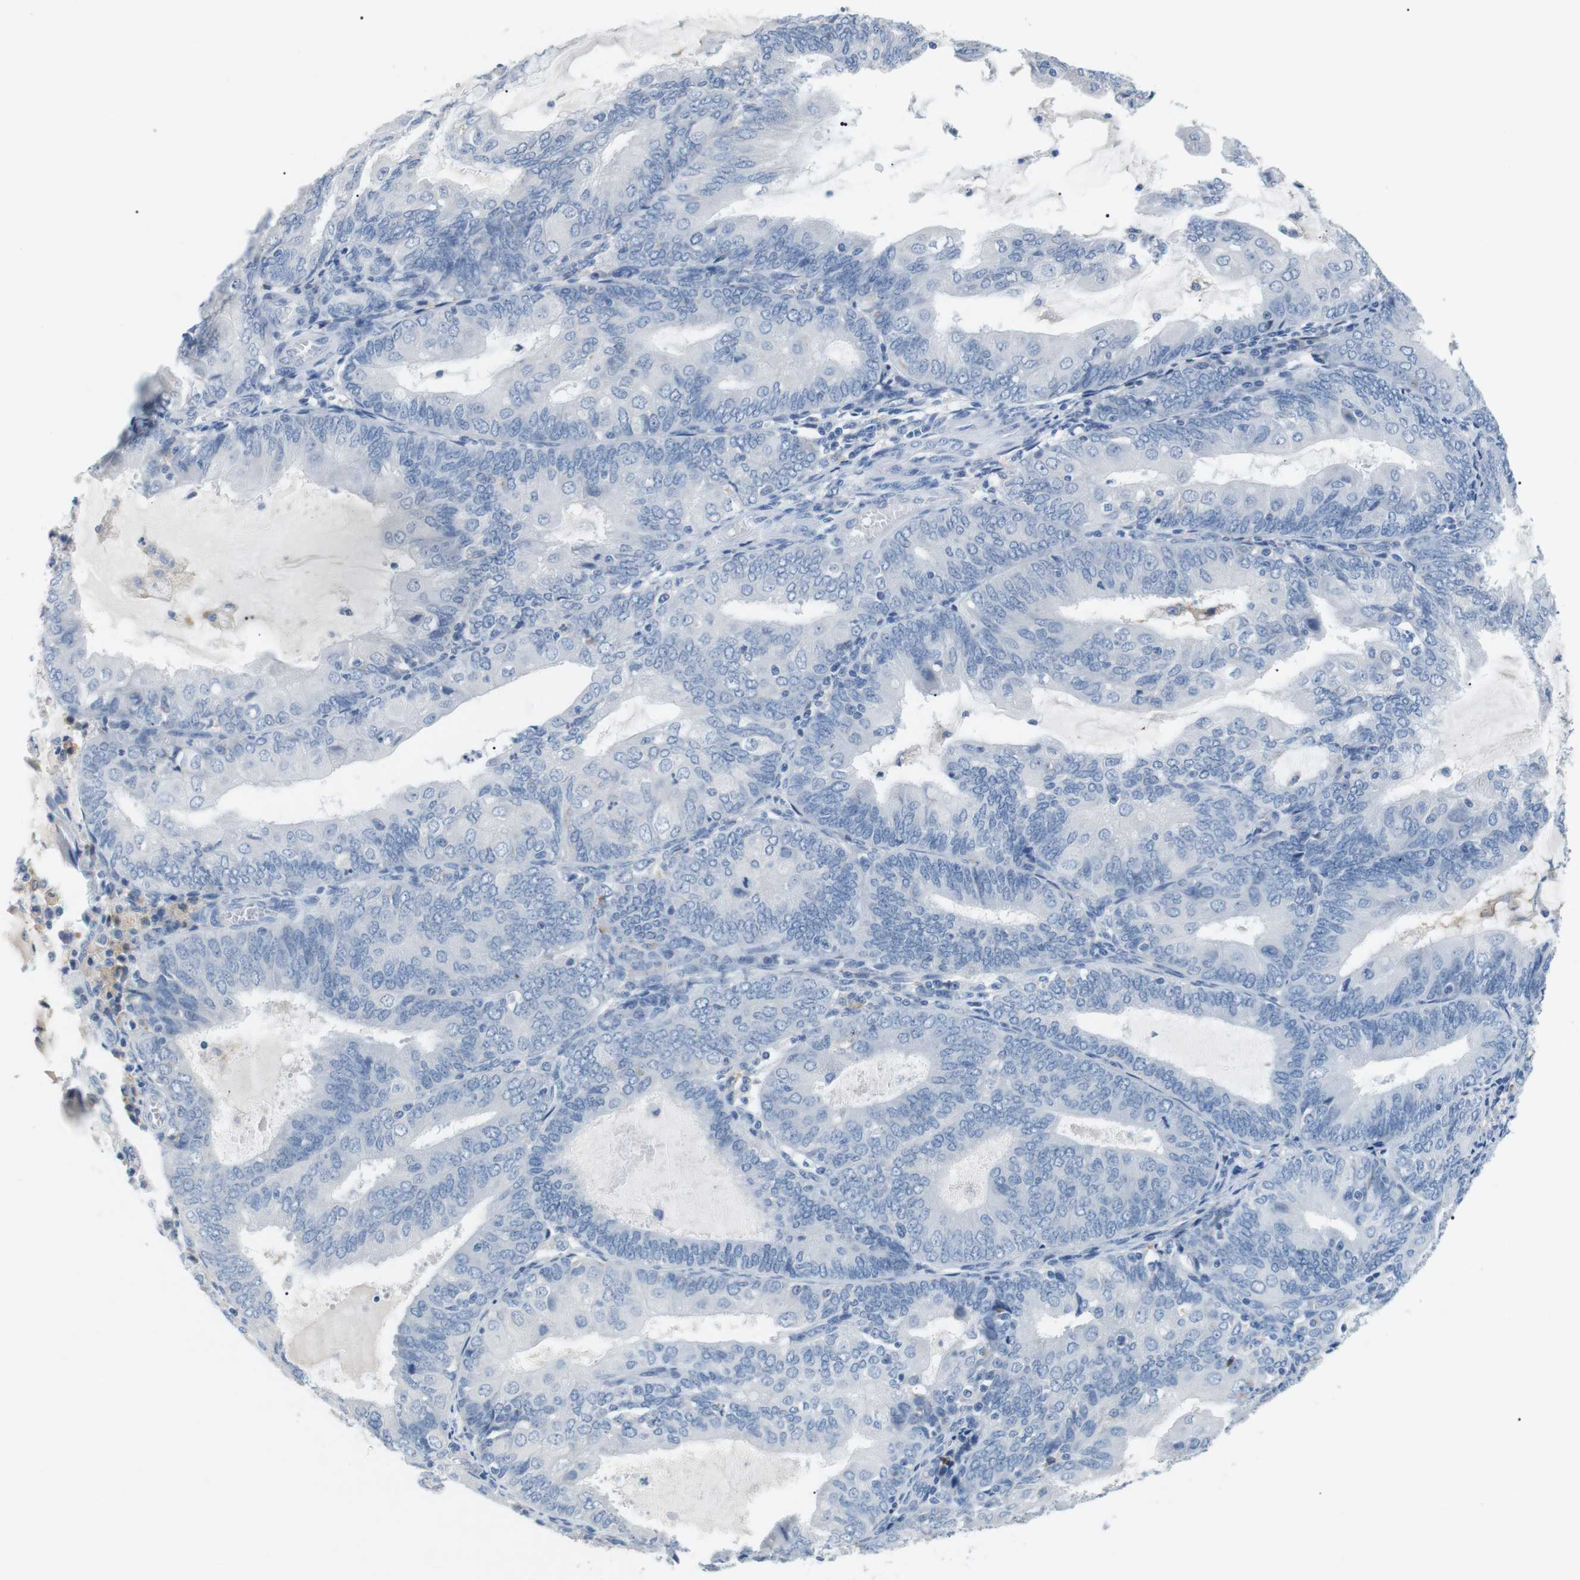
{"staining": {"intensity": "negative", "quantity": "none", "location": "none"}, "tissue": "endometrial cancer", "cell_type": "Tumor cells", "image_type": "cancer", "snomed": [{"axis": "morphology", "description": "Adenocarcinoma, NOS"}, {"axis": "topography", "description": "Endometrium"}], "caption": "IHC of endometrial cancer demonstrates no staining in tumor cells. (DAB (3,3'-diaminobenzidine) immunohistochemistry (IHC) visualized using brightfield microscopy, high magnification).", "gene": "FCGRT", "patient": {"sex": "female", "age": 81}}